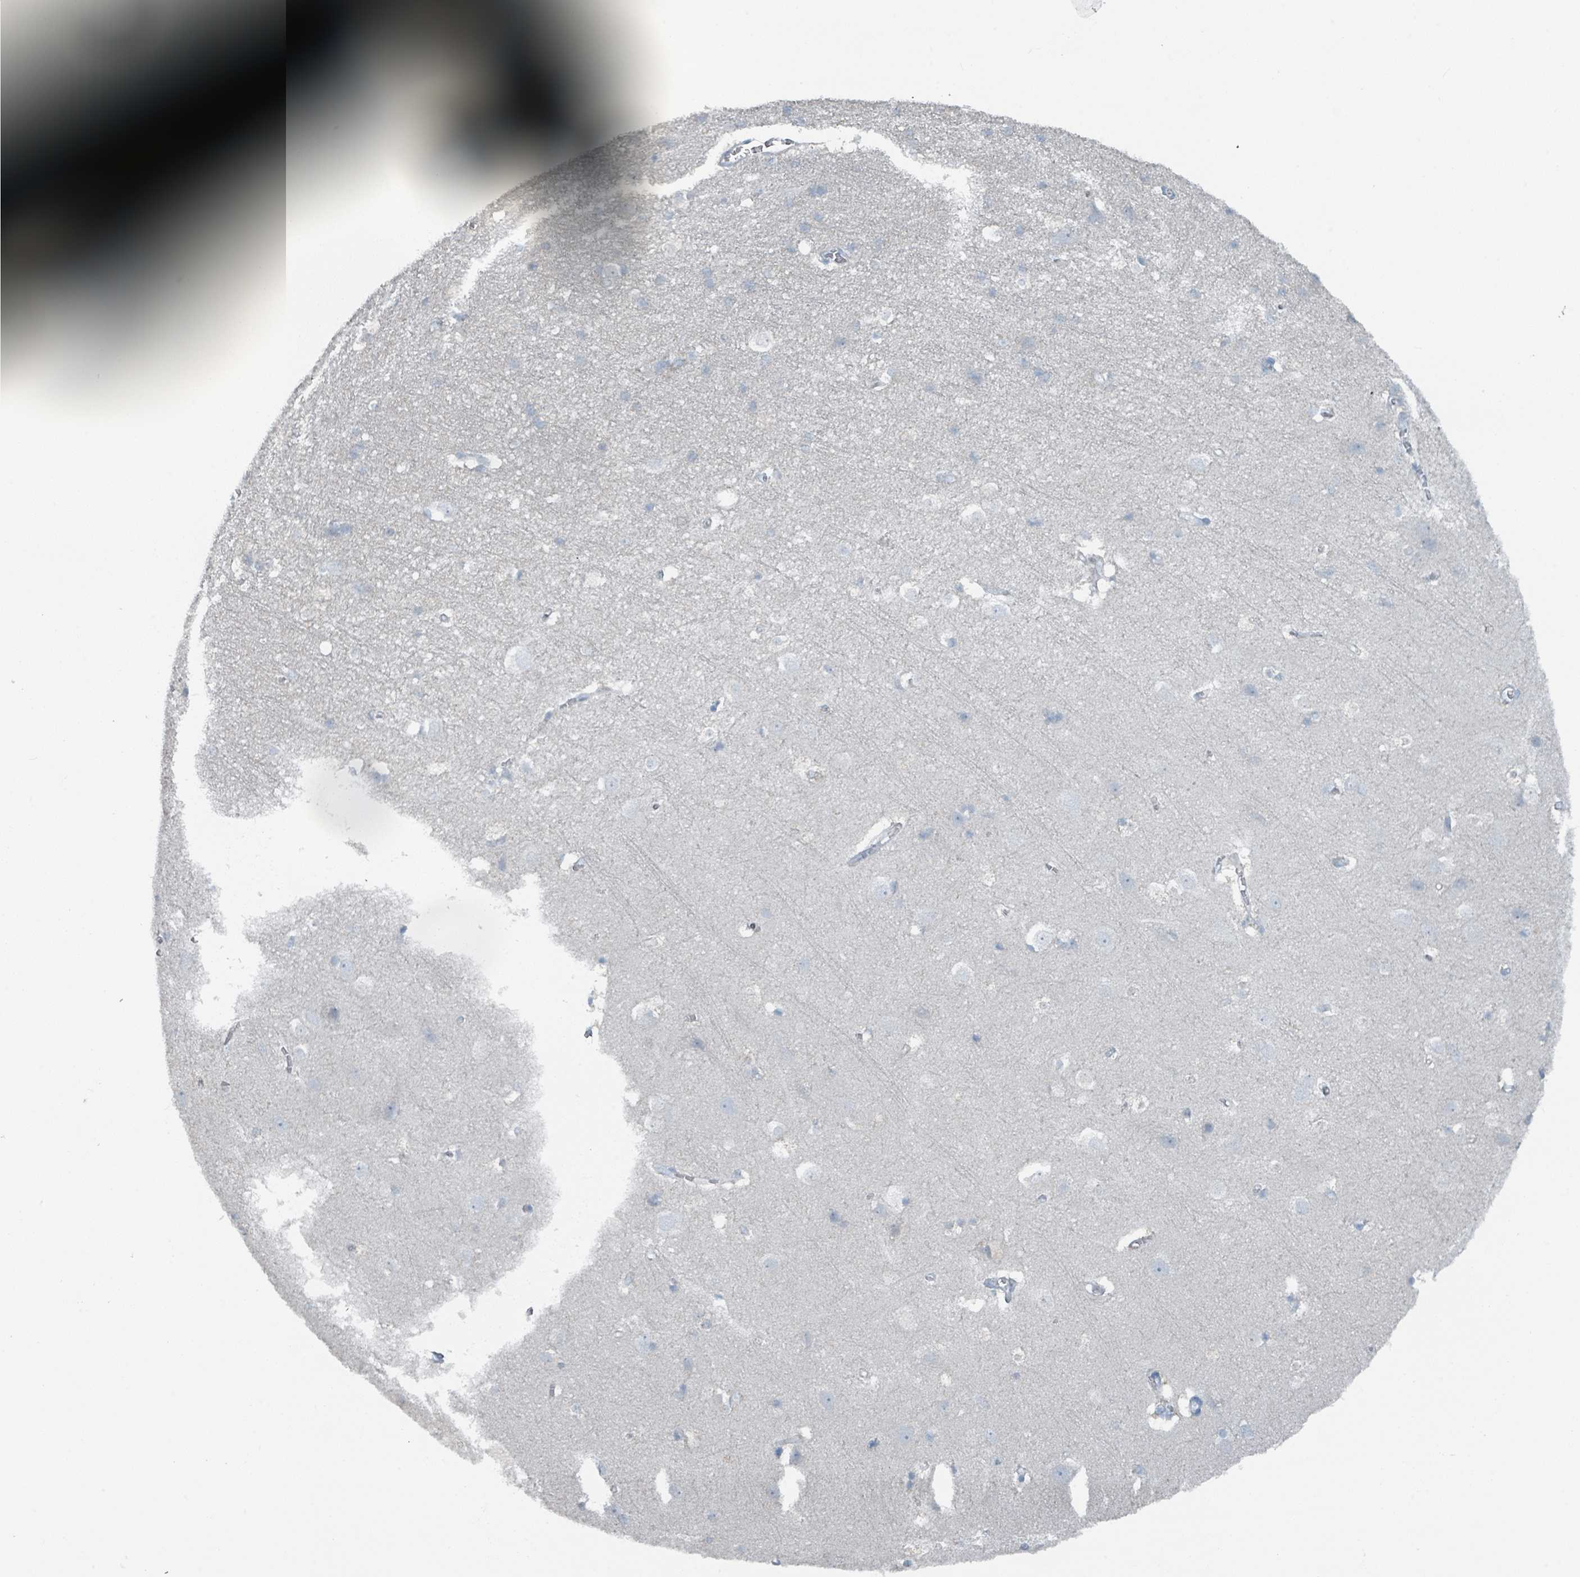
{"staining": {"intensity": "negative", "quantity": "none", "location": "none"}, "tissue": "cerebral cortex", "cell_type": "Endothelial cells", "image_type": "normal", "snomed": [{"axis": "morphology", "description": "Normal tissue, NOS"}, {"axis": "topography", "description": "Cerebral cortex"}], "caption": "Immunohistochemistry micrograph of benign cerebral cortex: human cerebral cortex stained with DAB (3,3'-diaminobenzidine) displays no significant protein positivity in endothelial cells.", "gene": "GAMT", "patient": {"sex": "male", "age": 54}}